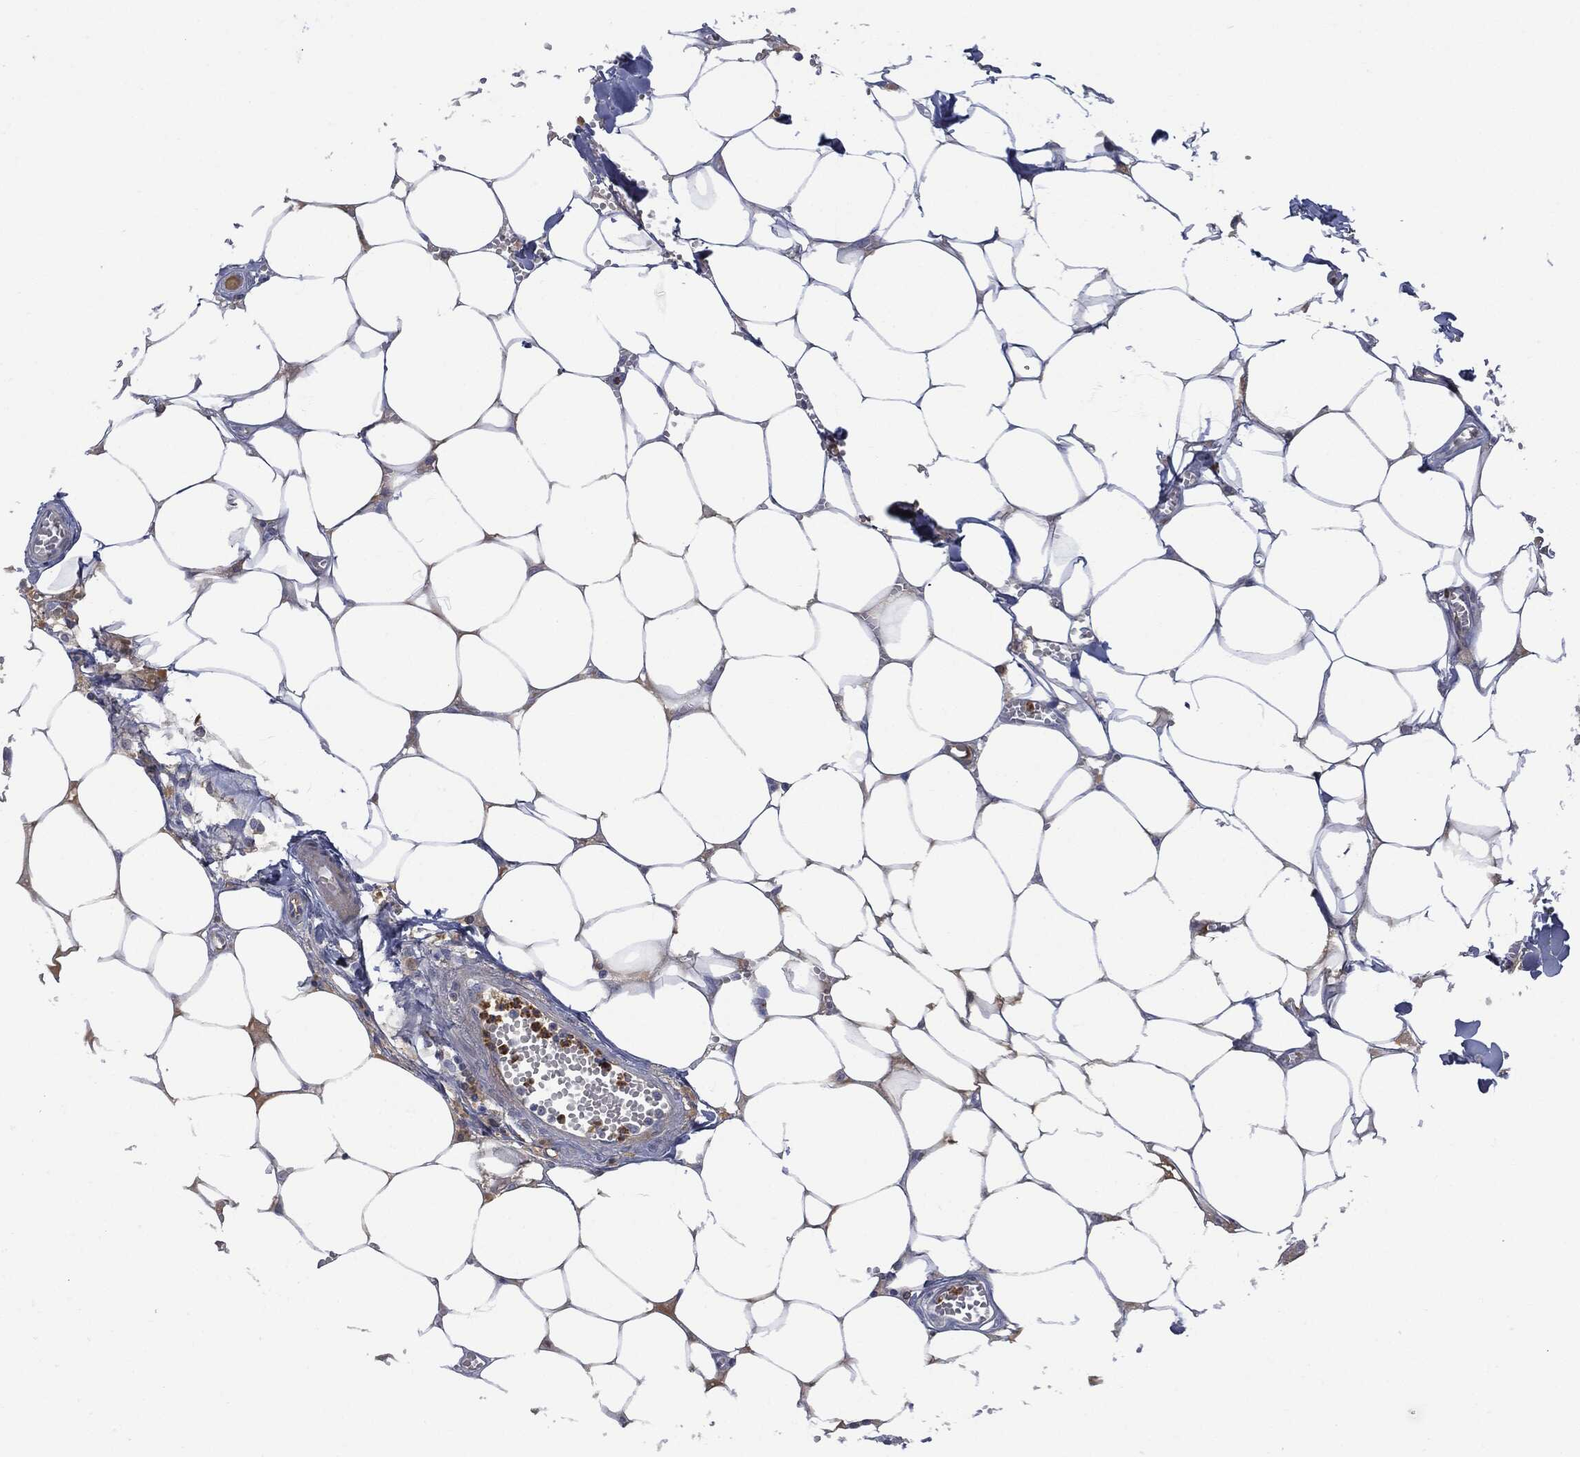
{"staining": {"intensity": "negative", "quantity": "none", "location": "none"}, "tissue": "adipose tissue", "cell_type": "Adipocytes", "image_type": "normal", "snomed": [{"axis": "morphology", "description": "Normal tissue, NOS"}, {"axis": "morphology", "description": "Squamous cell carcinoma, NOS"}, {"axis": "topography", "description": "Cartilage tissue"}, {"axis": "topography", "description": "Lung"}], "caption": "High power microscopy micrograph of an IHC photomicrograph of normal adipose tissue, revealing no significant expression in adipocytes.", "gene": "BTK", "patient": {"sex": "male", "age": 66}}